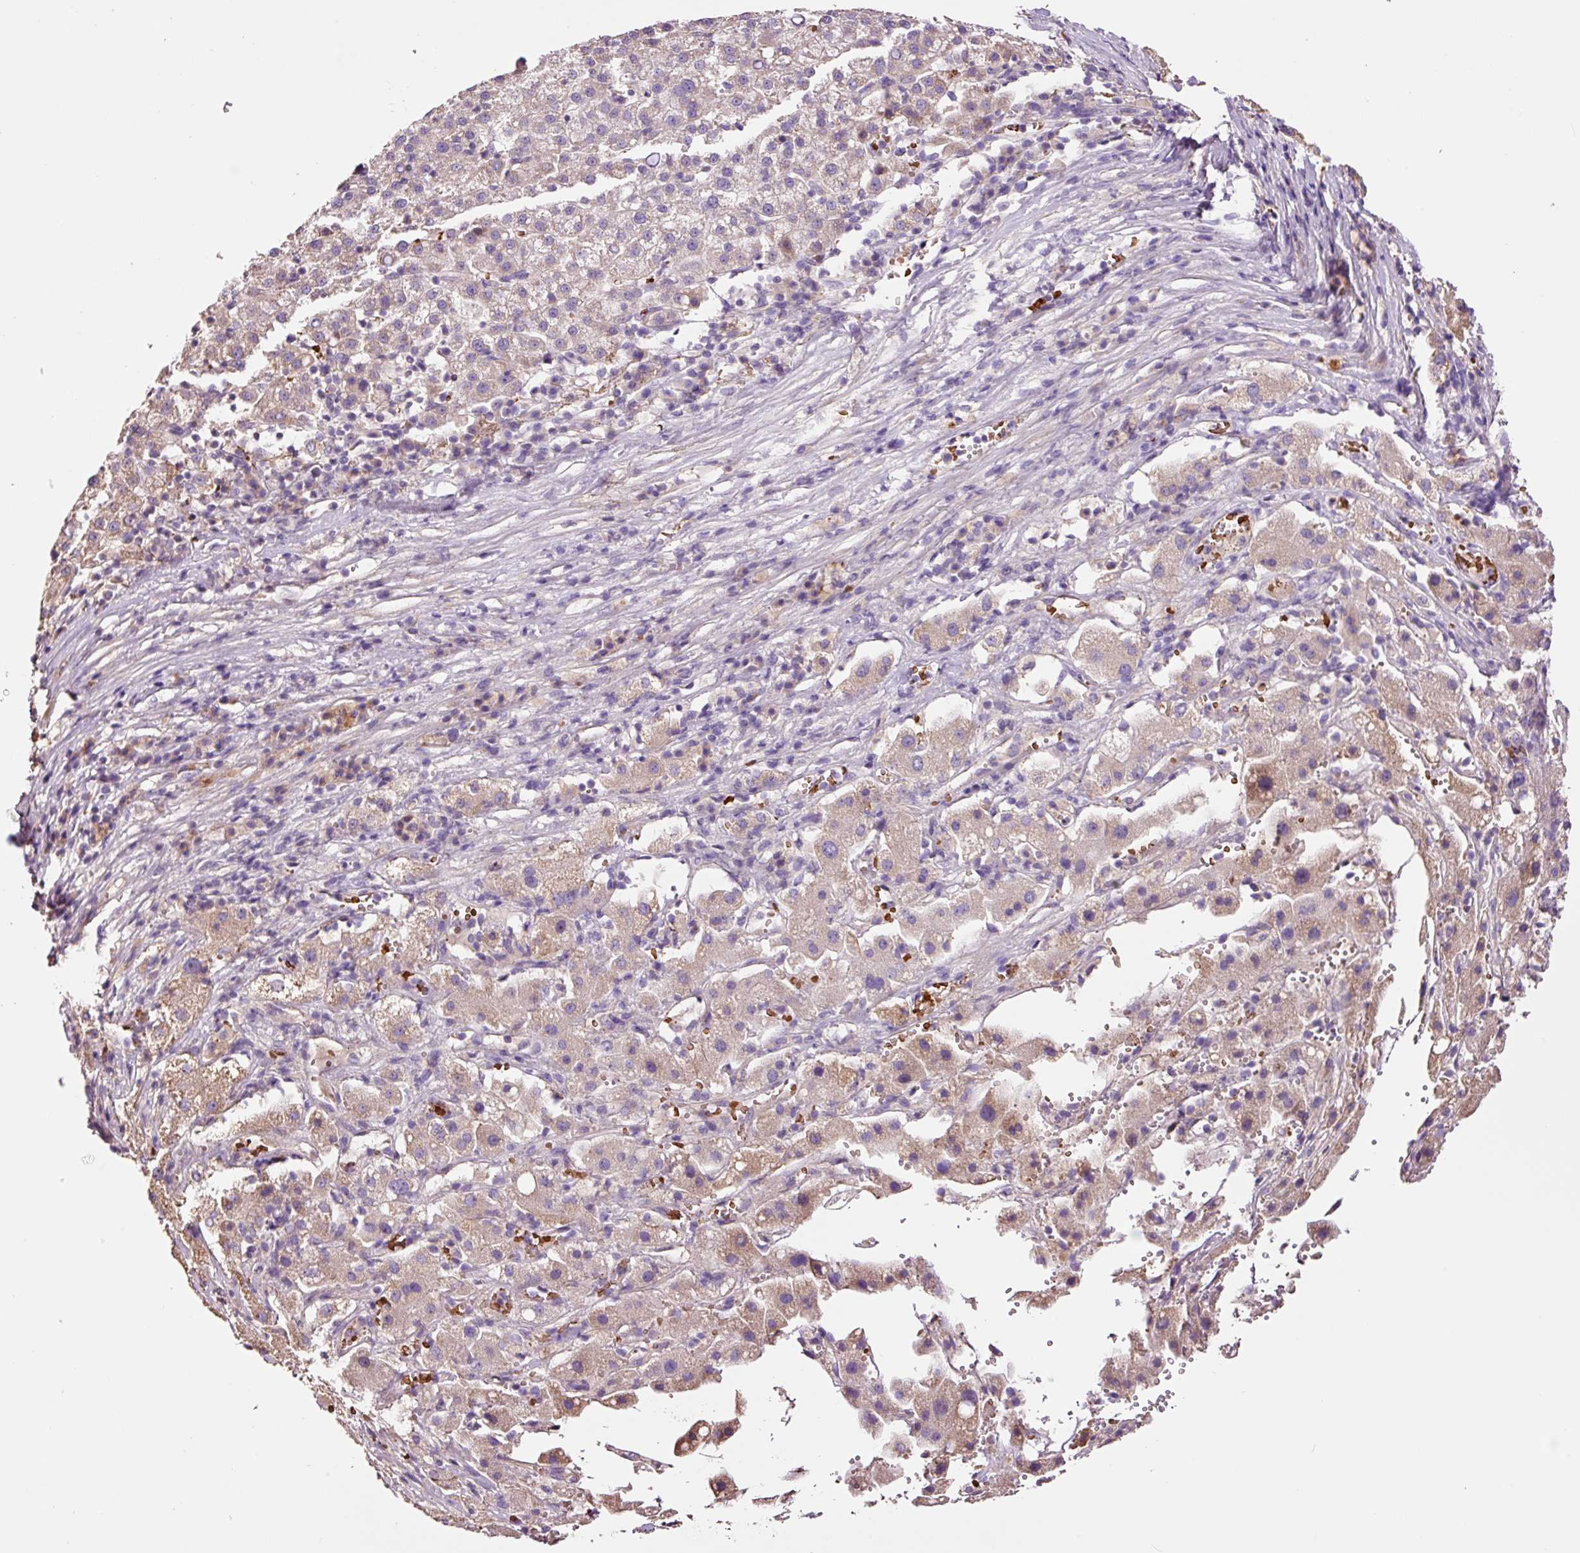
{"staining": {"intensity": "weak", "quantity": "25%-75%", "location": "cytoplasmic/membranous"}, "tissue": "liver cancer", "cell_type": "Tumor cells", "image_type": "cancer", "snomed": [{"axis": "morphology", "description": "Carcinoma, Hepatocellular, NOS"}, {"axis": "topography", "description": "Liver"}], "caption": "Liver cancer (hepatocellular carcinoma) stained for a protein shows weak cytoplasmic/membranous positivity in tumor cells.", "gene": "TMEM235", "patient": {"sex": "female", "age": 58}}